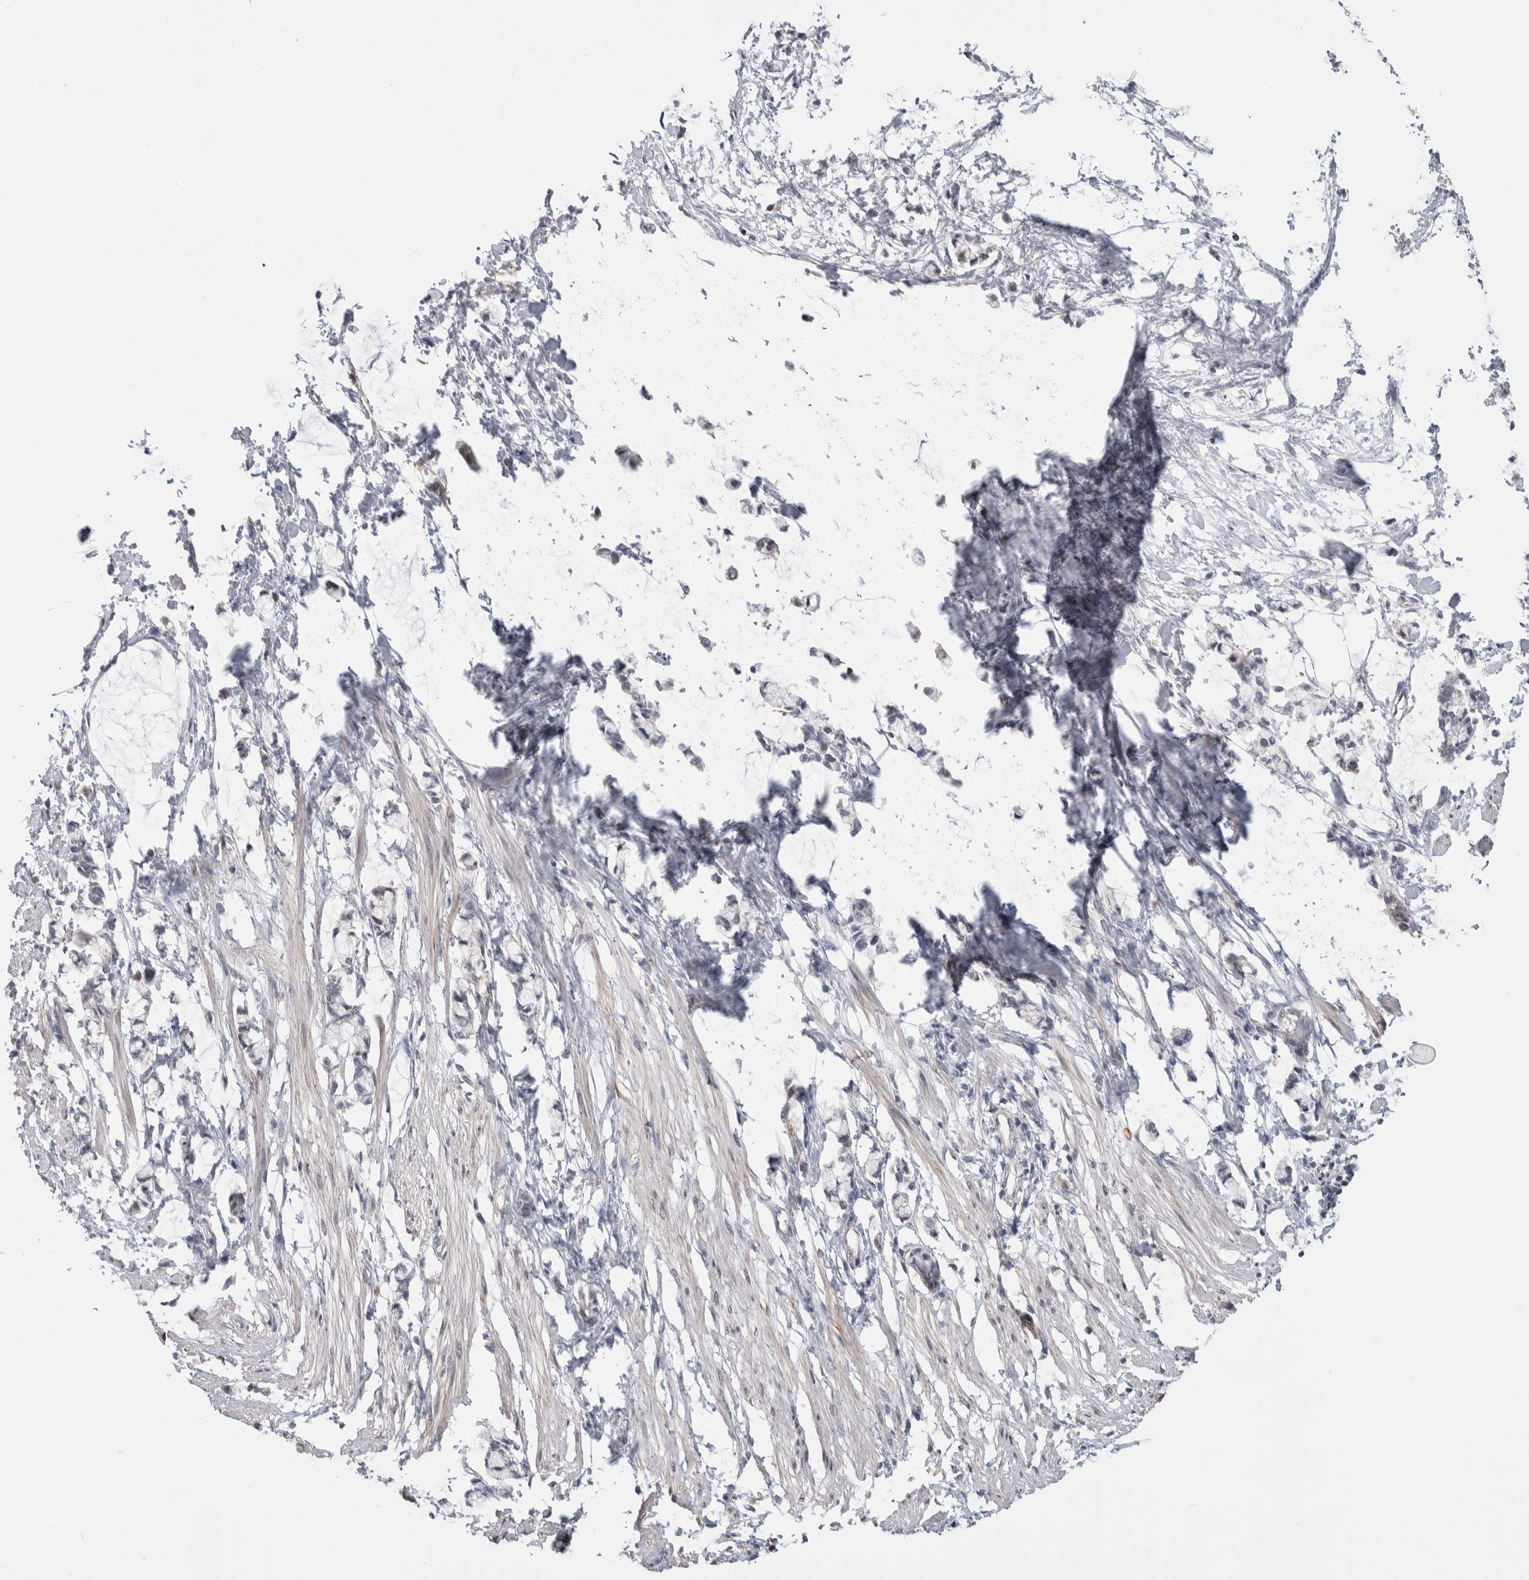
{"staining": {"intensity": "moderate", "quantity": "<25%", "location": "cytoplasmic/membranous"}, "tissue": "smooth muscle", "cell_type": "Smooth muscle cells", "image_type": "normal", "snomed": [{"axis": "morphology", "description": "Normal tissue, NOS"}, {"axis": "morphology", "description": "Adenocarcinoma, NOS"}, {"axis": "topography", "description": "Smooth muscle"}, {"axis": "topography", "description": "Colon"}], "caption": "A low amount of moderate cytoplasmic/membranous expression is appreciated in approximately <25% of smooth muscle cells in normal smooth muscle.", "gene": "ZBTB49", "patient": {"sex": "male", "age": 14}}